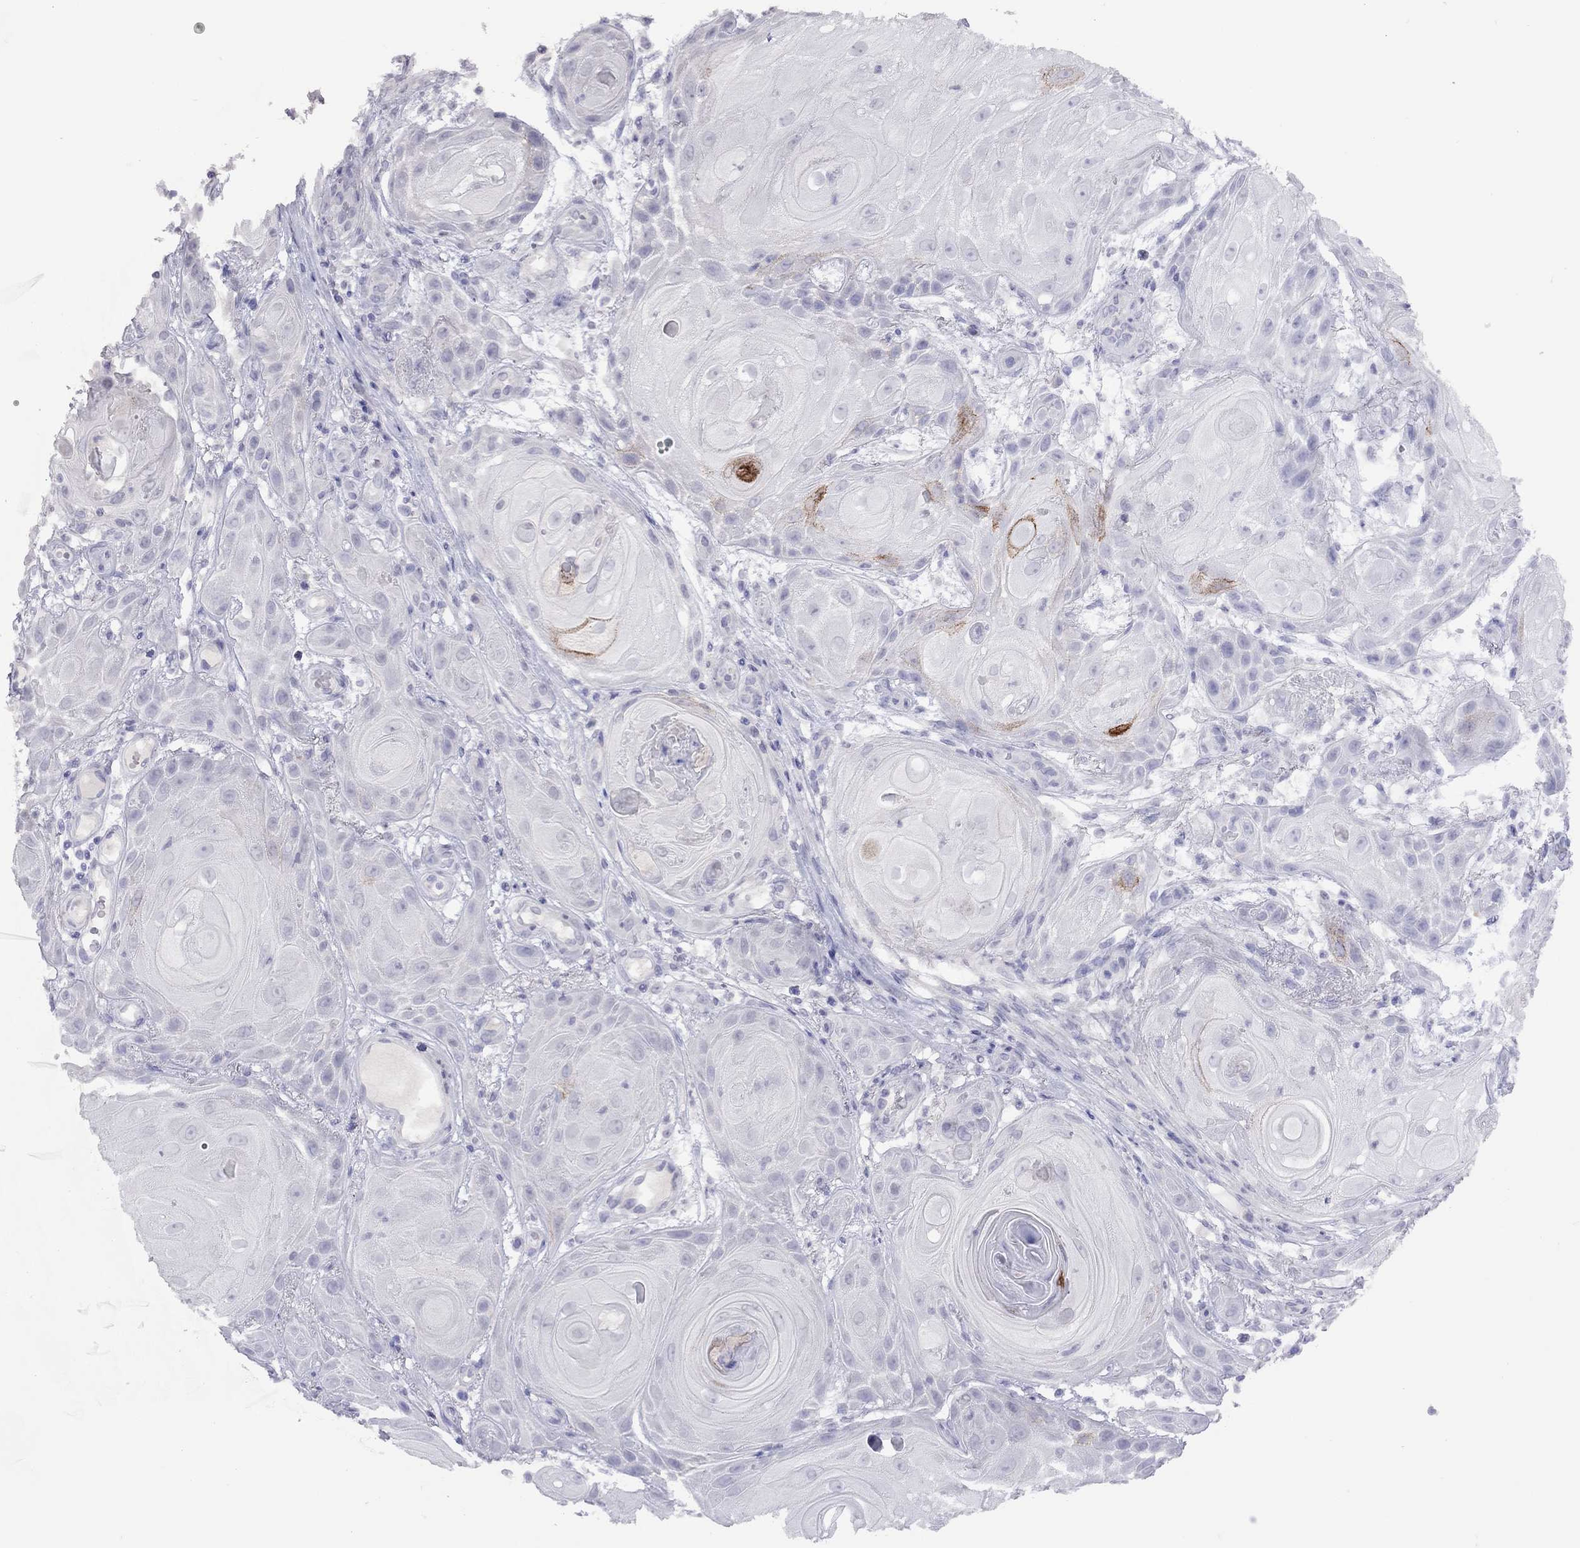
{"staining": {"intensity": "negative", "quantity": "none", "location": "none"}, "tissue": "skin cancer", "cell_type": "Tumor cells", "image_type": "cancer", "snomed": [{"axis": "morphology", "description": "Squamous cell carcinoma, NOS"}, {"axis": "topography", "description": "Skin"}], "caption": "IHC micrograph of human skin cancer (squamous cell carcinoma) stained for a protein (brown), which reveals no positivity in tumor cells.", "gene": "MUC16", "patient": {"sex": "male", "age": 62}}